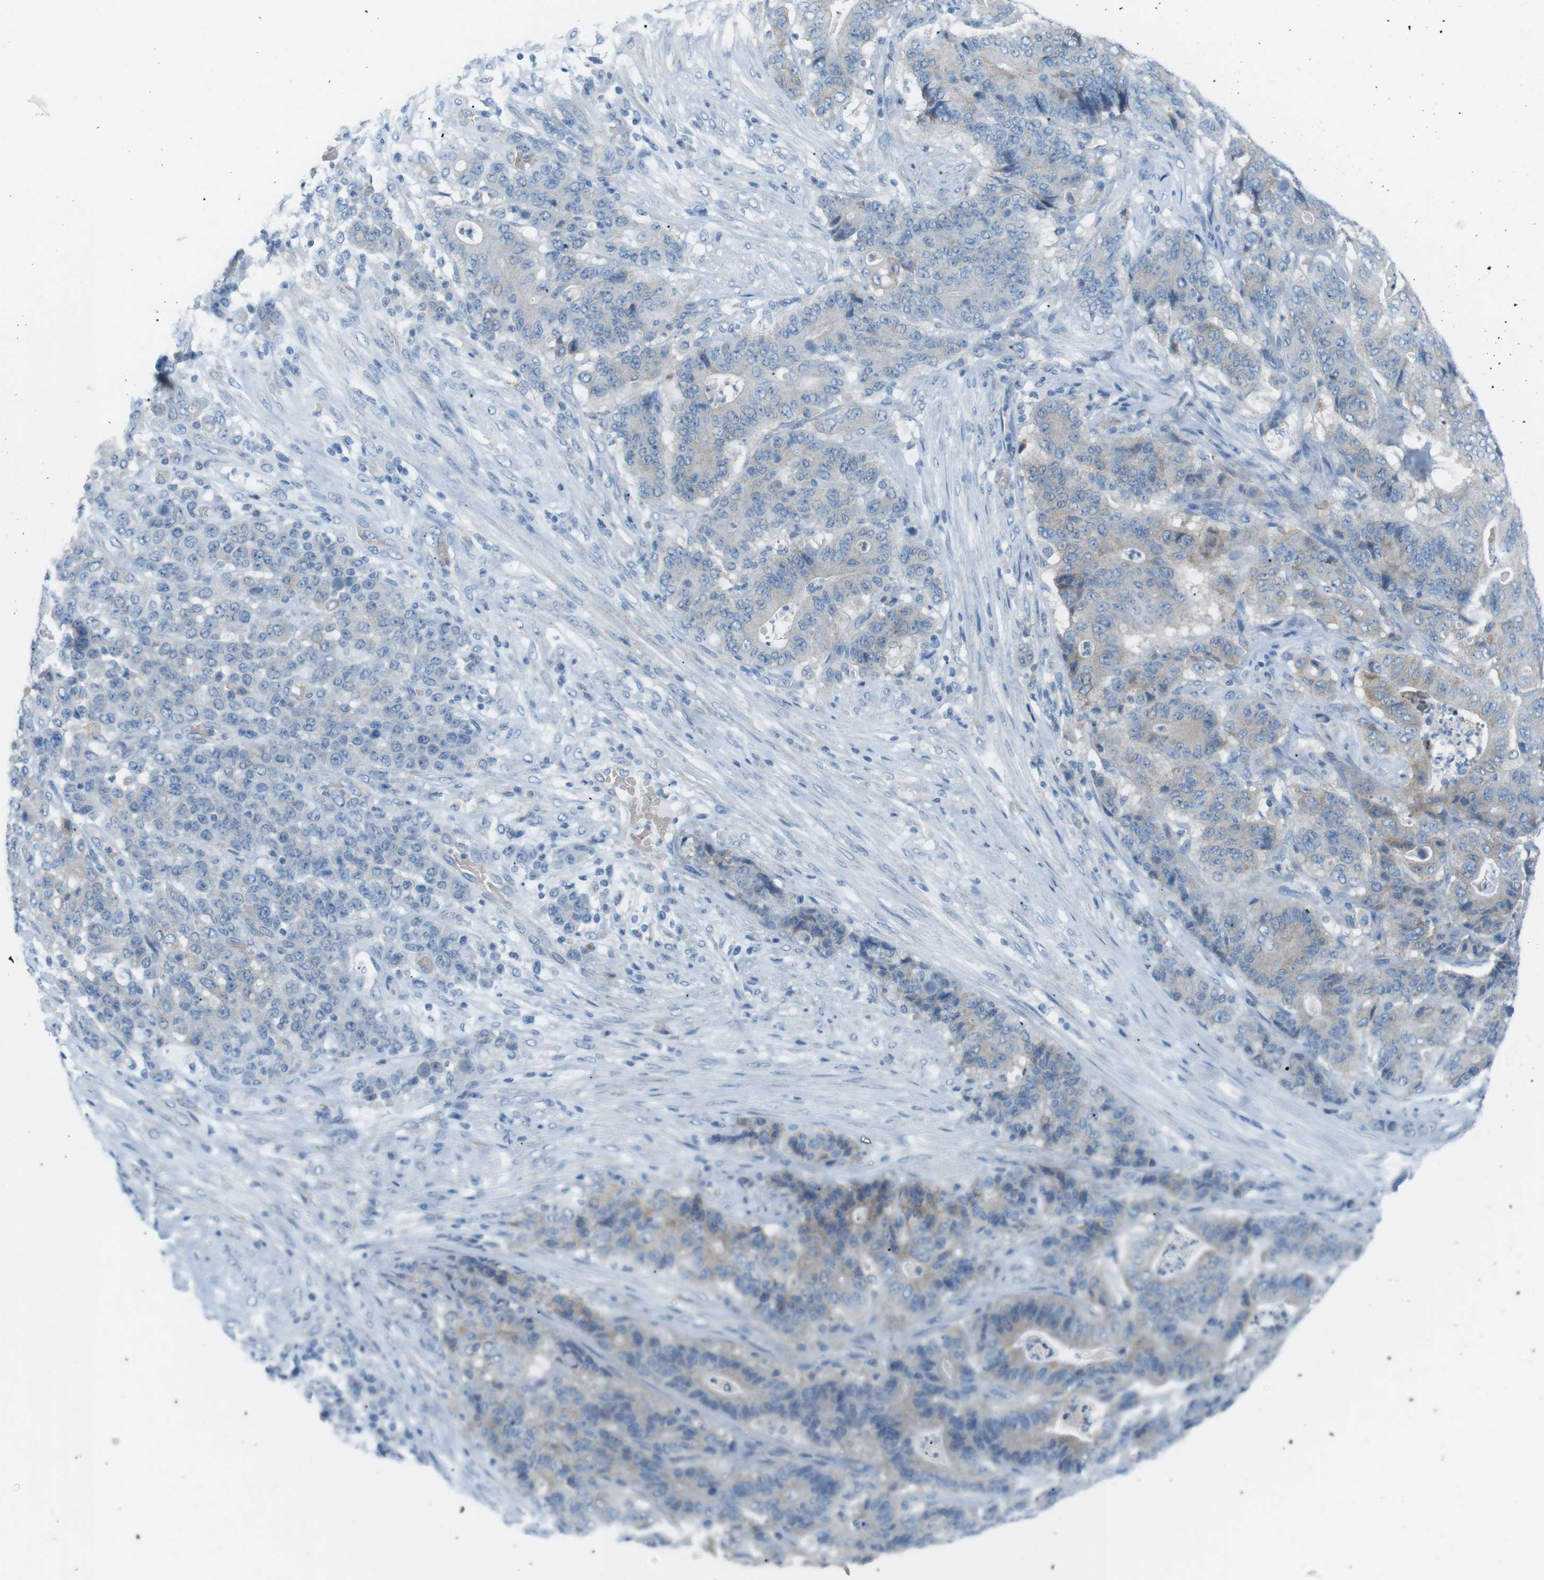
{"staining": {"intensity": "negative", "quantity": "none", "location": "none"}, "tissue": "stomach cancer", "cell_type": "Tumor cells", "image_type": "cancer", "snomed": [{"axis": "morphology", "description": "Adenocarcinoma, NOS"}, {"axis": "topography", "description": "Stomach"}], "caption": "DAB immunohistochemical staining of human stomach cancer displays no significant staining in tumor cells.", "gene": "VAMP1", "patient": {"sex": "female", "age": 73}}